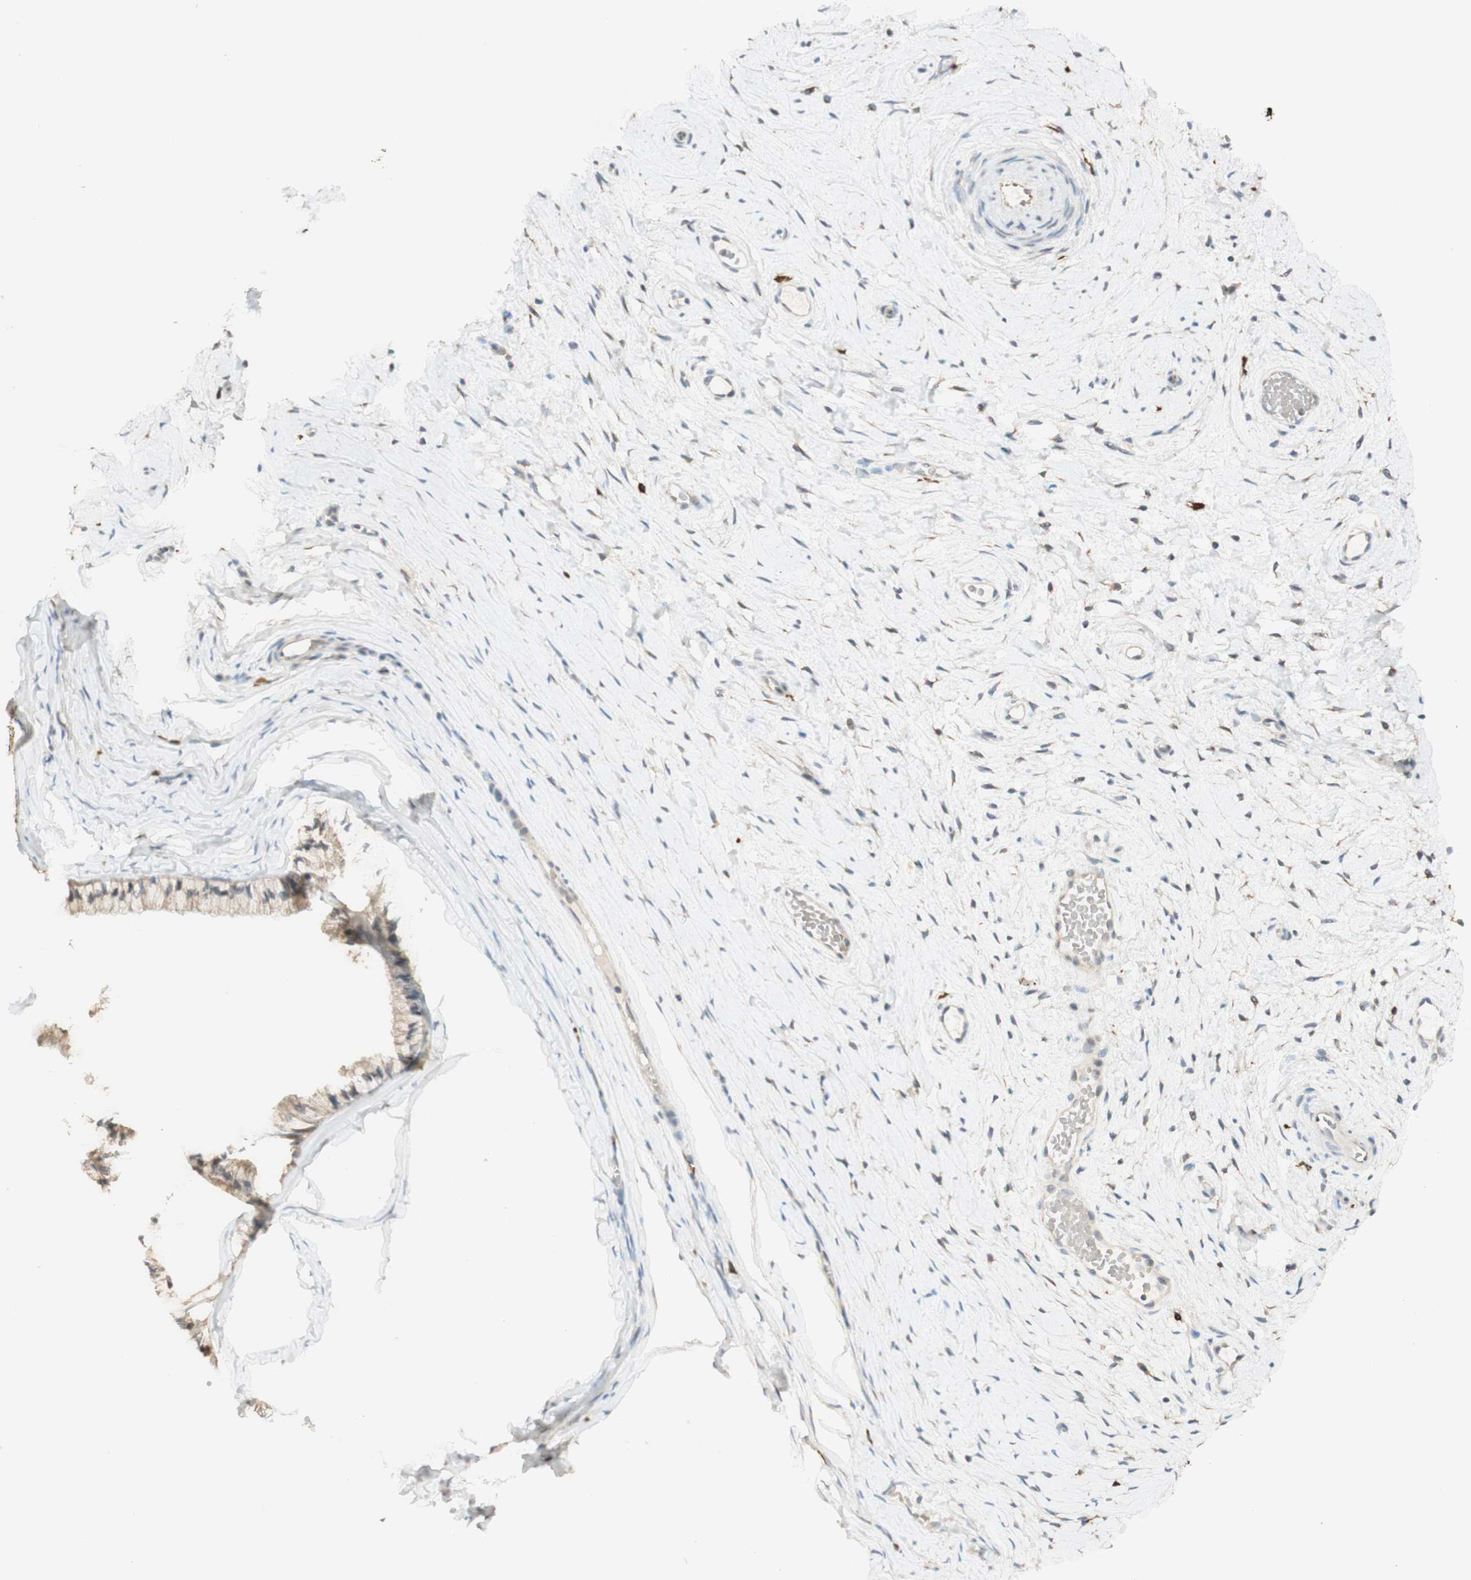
{"staining": {"intensity": "moderate", "quantity": ">75%", "location": "cytoplasmic/membranous"}, "tissue": "cervix", "cell_type": "Glandular cells", "image_type": "normal", "snomed": [{"axis": "morphology", "description": "Normal tissue, NOS"}, {"axis": "topography", "description": "Cervix"}], "caption": "This photomicrograph displays IHC staining of unremarkable cervix, with medium moderate cytoplasmic/membranous staining in about >75% of glandular cells.", "gene": "CLCN2", "patient": {"sex": "female", "age": 39}}